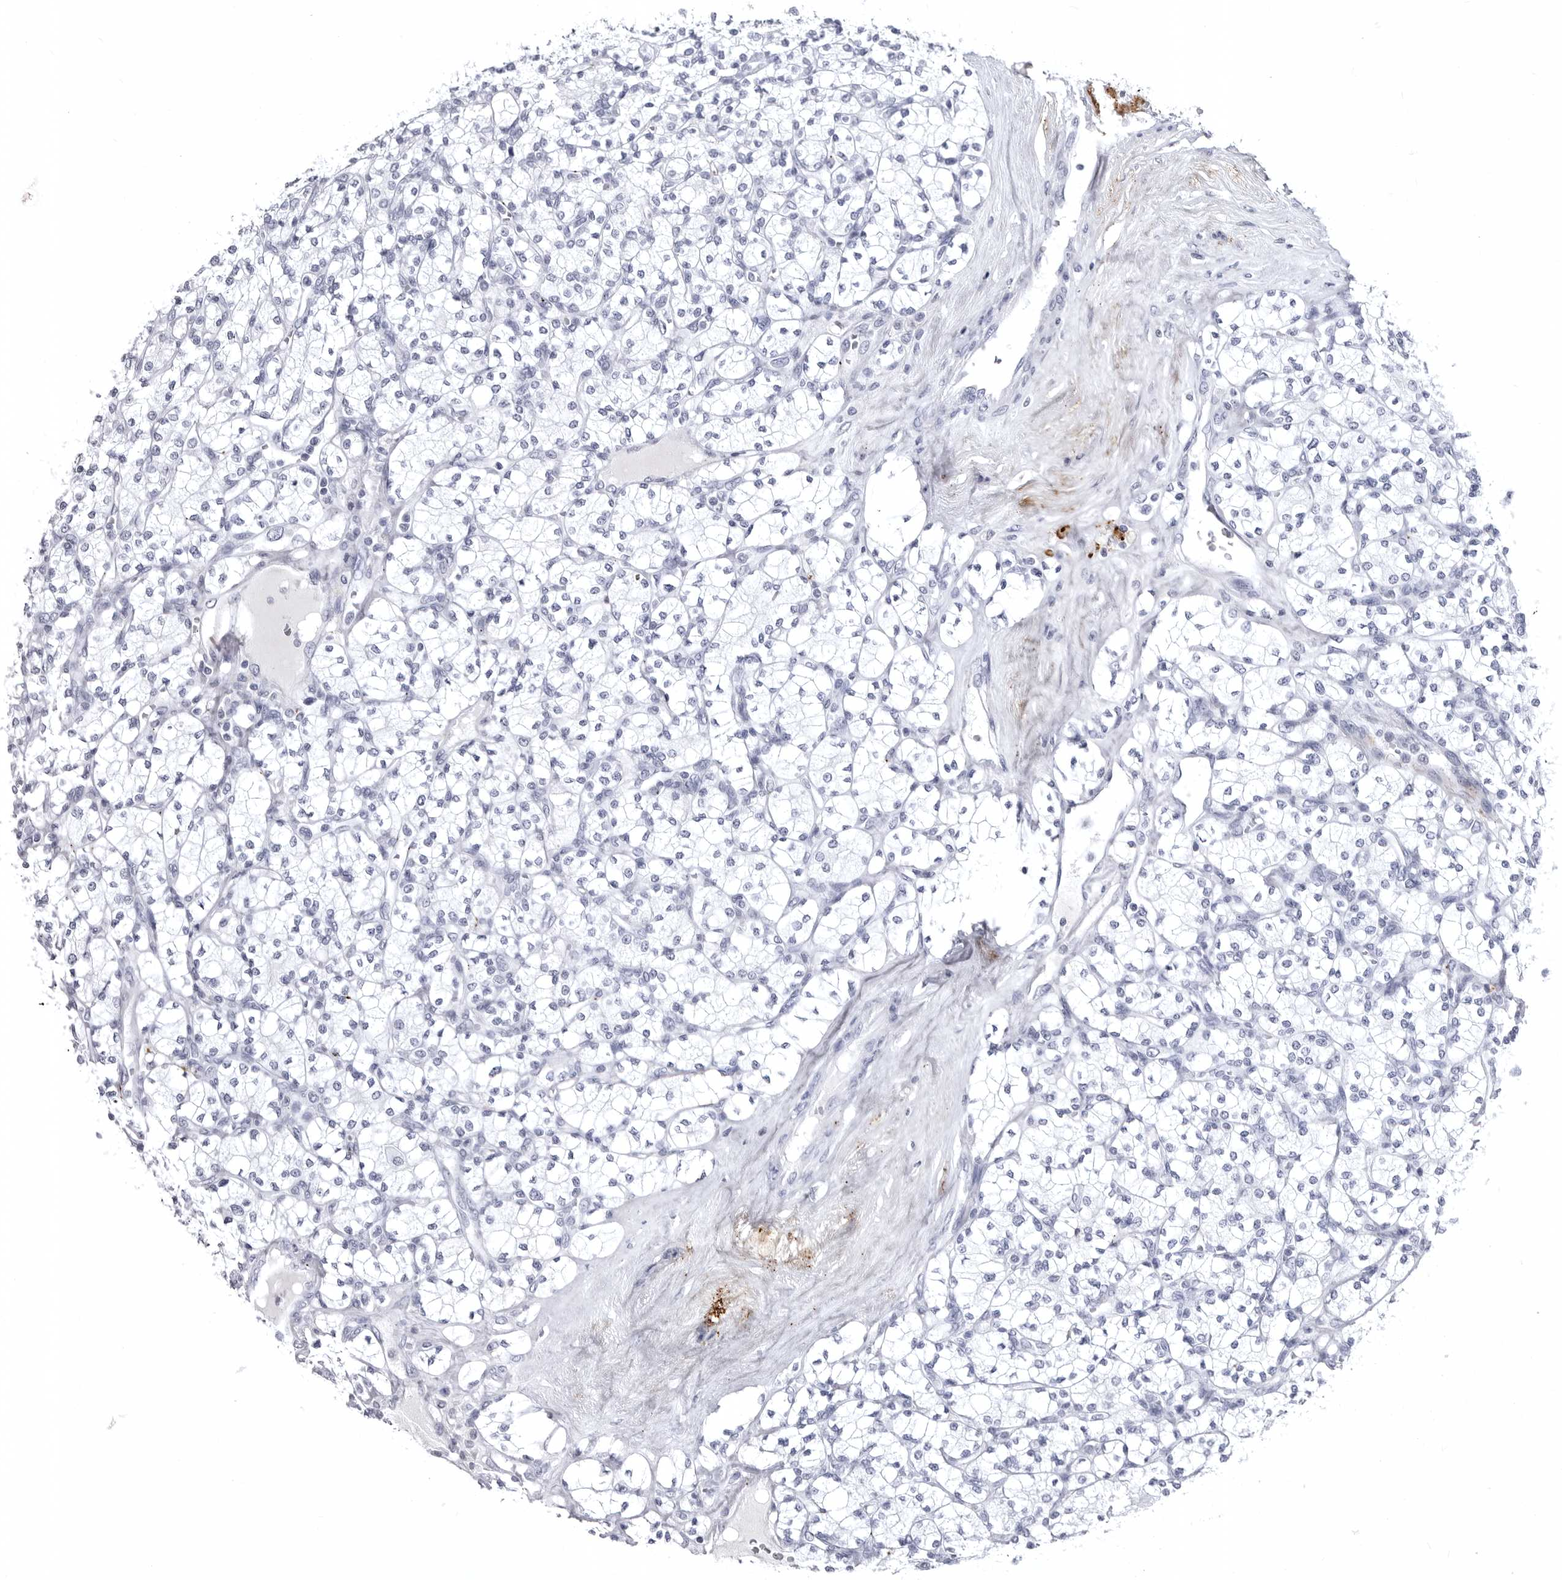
{"staining": {"intensity": "negative", "quantity": "none", "location": "none"}, "tissue": "renal cancer", "cell_type": "Tumor cells", "image_type": "cancer", "snomed": [{"axis": "morphology", "description": "Adenocarcinoma, NOS"}, {"axis": "topography", "description": "Kidney"}], "caption": "Immunohistochemistry micrograph of human adenocarcinoma (renal) stained for a protein (brown), which exhibits no expression in tumor cells.", "gene": "COL26A1", "patient": {"sex": "male", "age": 77}}